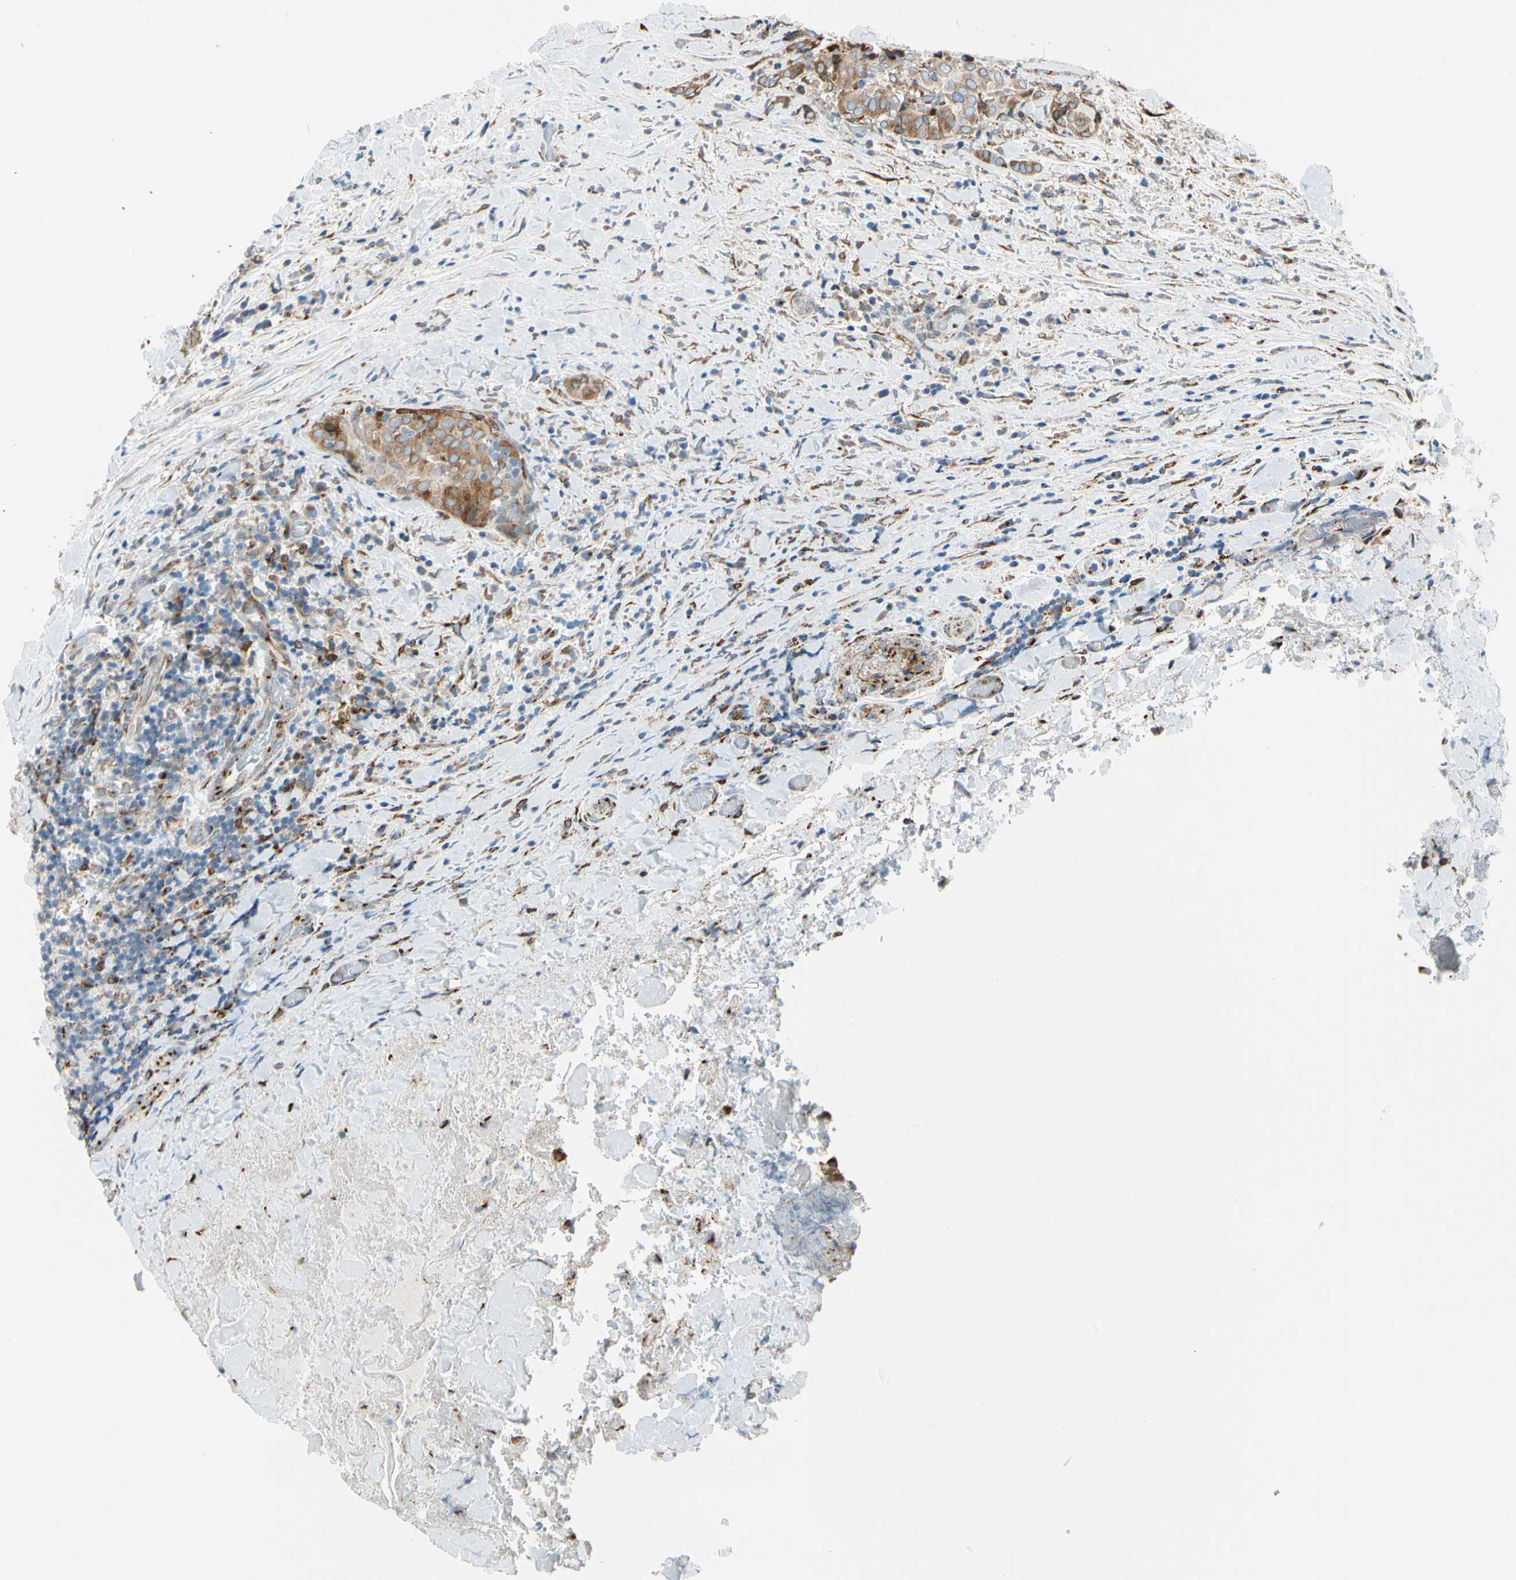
{"staining": {"intensity": "moderate", "quantity": ">75%", "location": "cytoplasmic/membranous"}, "tissue": "thyroid cancer", "cell_type": "Tumor cells", "image_type": "cancer", "snomed": [{"axis": "morphology", "description": "Normal tissue, NOS"}, {"axis": "morphology", "description": "Papillary adenocarcinoma, NOS"}, {"axis": "topography", "description": "Thyroid gland"}], "caption": "The histopathology image demonstrates immunohistochemical staining of thyroid papillary adenocarcinoma. There is moderate cytoplasmic/membranous expression is present in approximately >75% of tumor cells.", "gene": "NUCB1", "patient": {"sex": "female", "age": 30}}